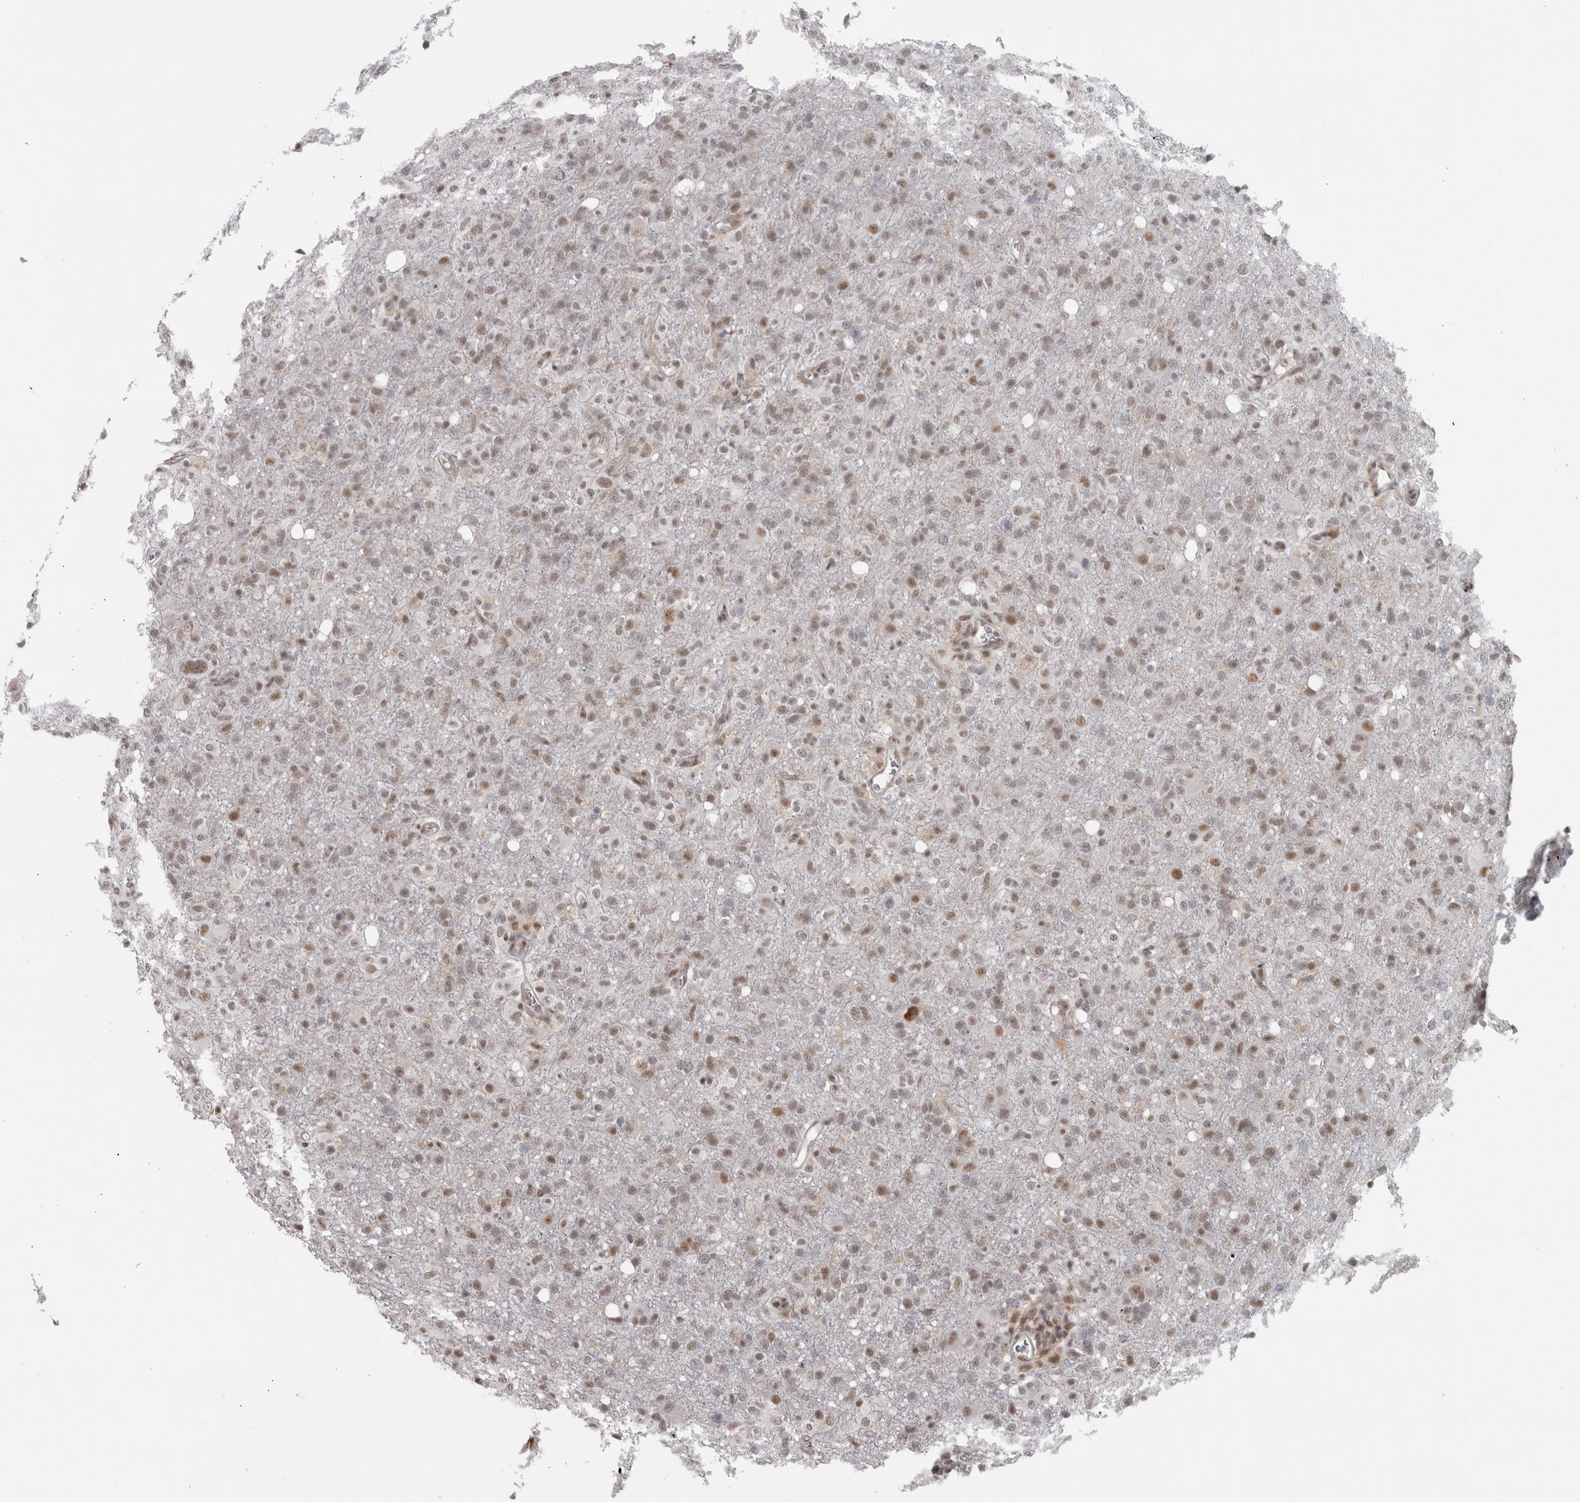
{"staining": {"intensity": "moderate", "quantity": "25%-75%", "location": "nuclear"}, "tissue": "glioma", "cell_type": "Tumor cells", "image_type": "cancer", "snomed": [{"axis": "morphology", "description": "Glioma, malignant, High grade"}, {"axis": "topography", "description": "Brain"}], "caption": "The immunohistochemical stain labels moderate nuclear positivity in tumor cells of high-grade glioma (malignant) tissue.", "gene": "MICU3", "patient": {"sex": "female", "age": 57}}